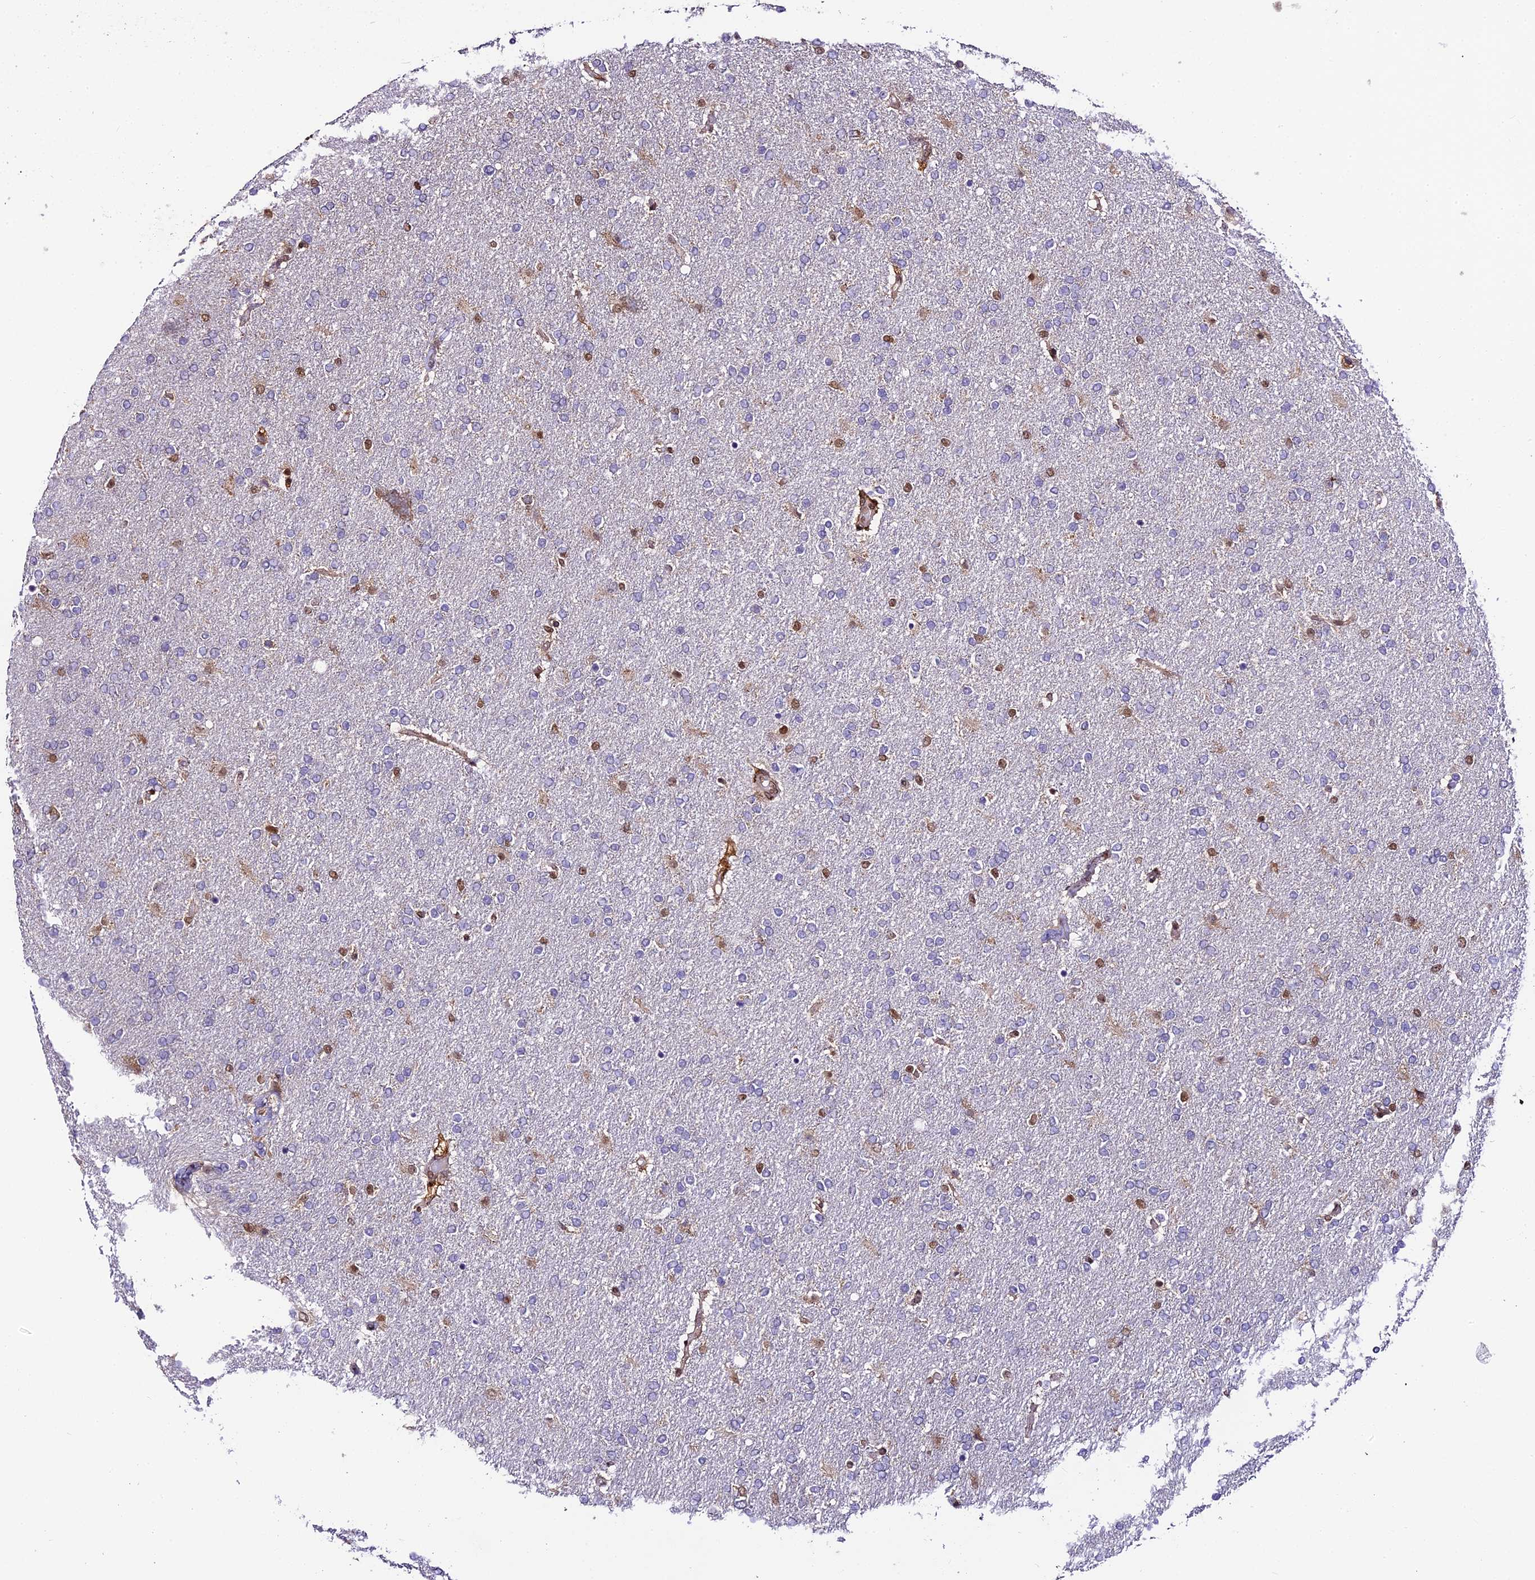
{"staining": {"intensity": "moderate", "quantity": "<25%", "location": "nuclear"}, "tissue": "glioma", "cell_type": "Tumor cells", "image_type": "cancer", "snomed": [{"axis": "morphology", "description": "Glioma, malignant, High grade"}, {"axis": "topography", "description": "Brain"}], "caption": "A high-resolution image shows immunohistochemistry staining of high-grade glioma (malignant), which demonstrates moderate nuclear positivity in about <25% of tumor cells.", "gene": "TRIM22", "patient": {"sex": "male", "age": 72}}